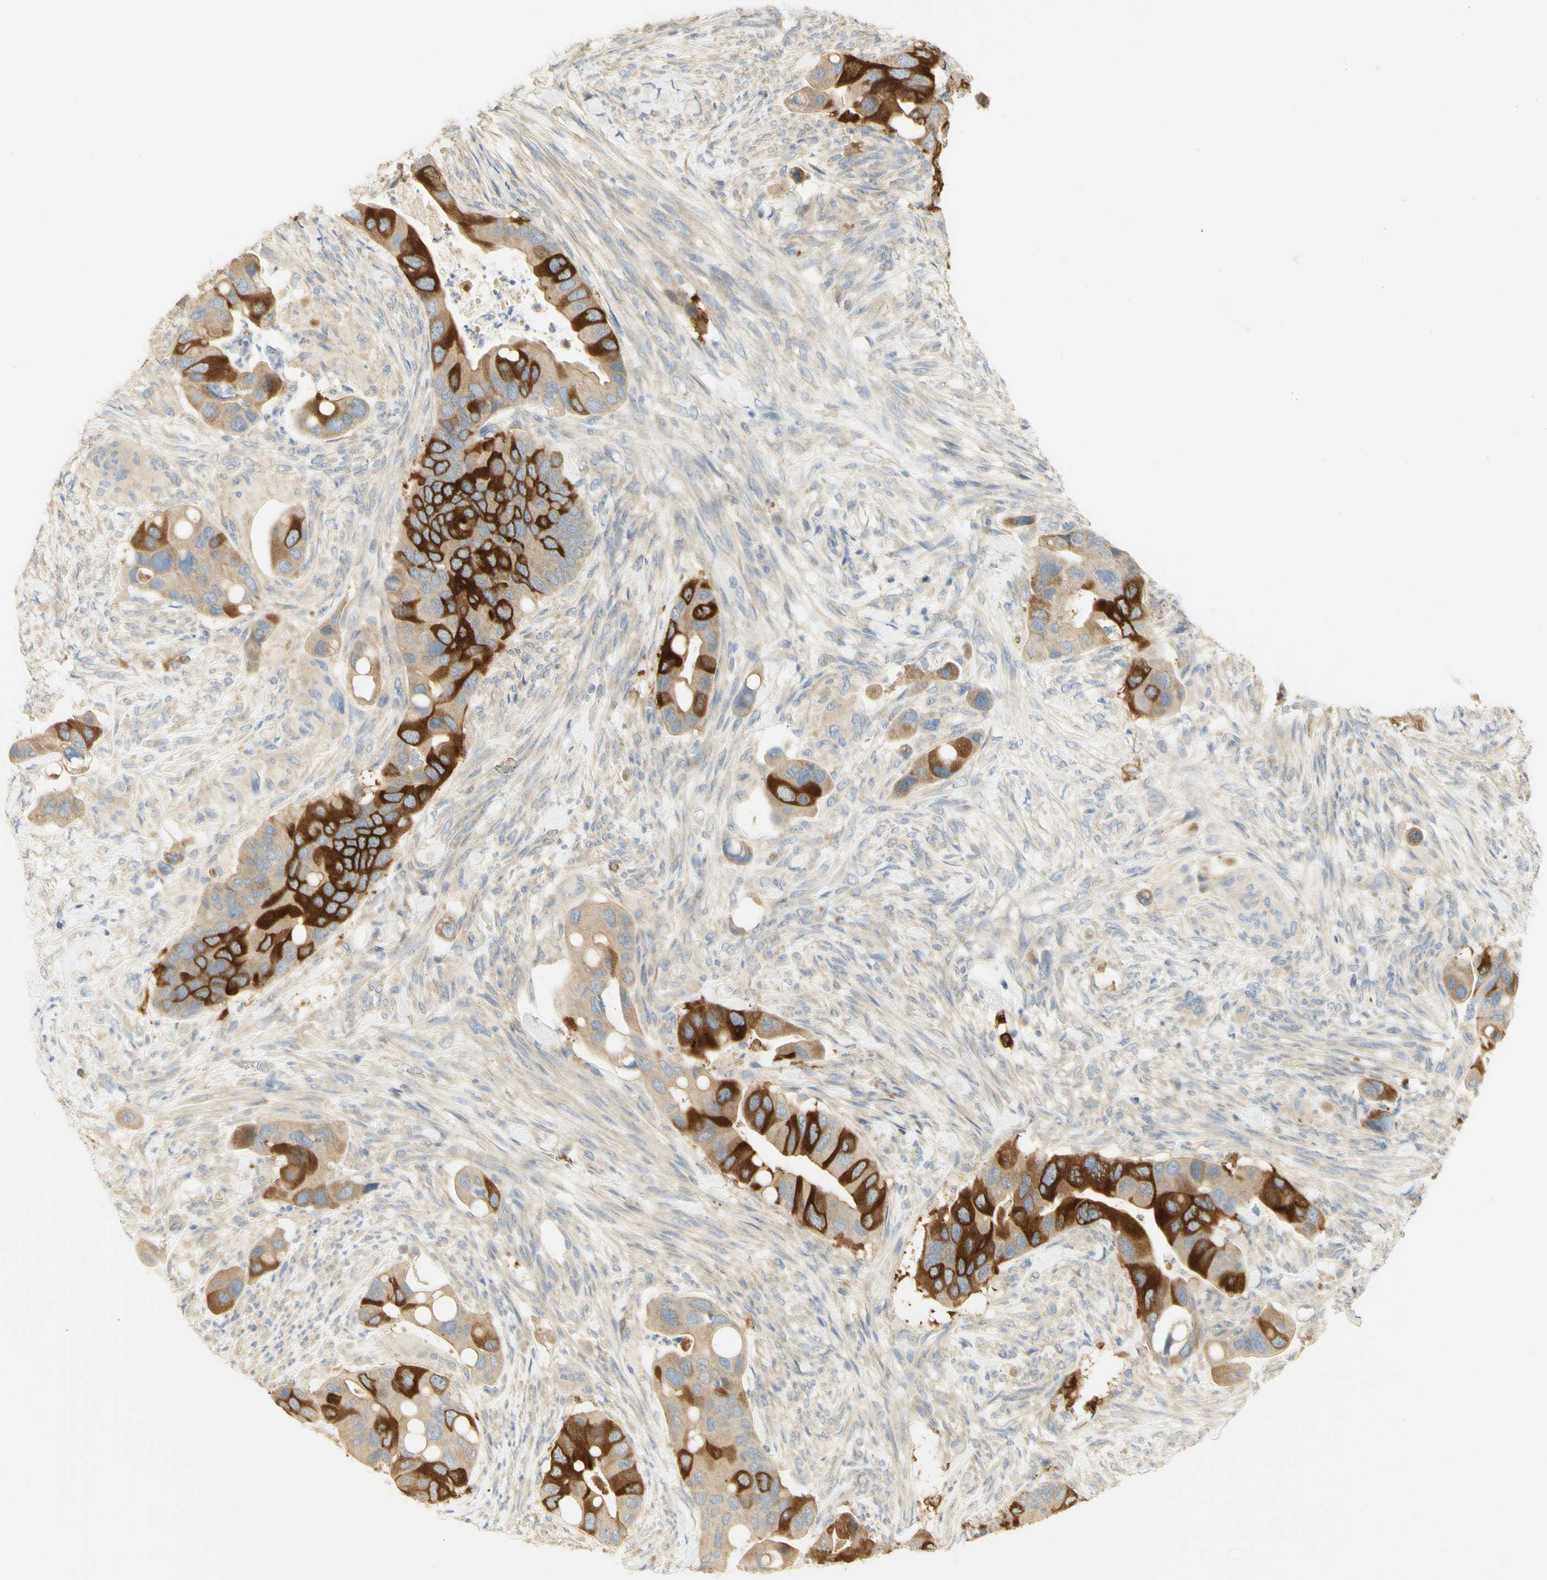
{"staining": {"intensity": "strong", "quantity": "25%-75%", "location": "cytoplasmic/membranous"}, "tissue": "colorectal cancer", "cell_type": "Tumor cells", "image_type": "cancer", "snomed": [{"axis": "morphology", "description": "Adenocarcinoma, NOS"}, {"axis": "topography", "description": "Rectum"}], "caption": "Brown immunohistochemical staining in human colorectal cancer (adenocarcinoma) displays strong cytoplasmic/membranous expression in approximately 25%-75% of tumor cells.", "gene": "KIF11", "patient": {"sex": "female", "age": 57}}